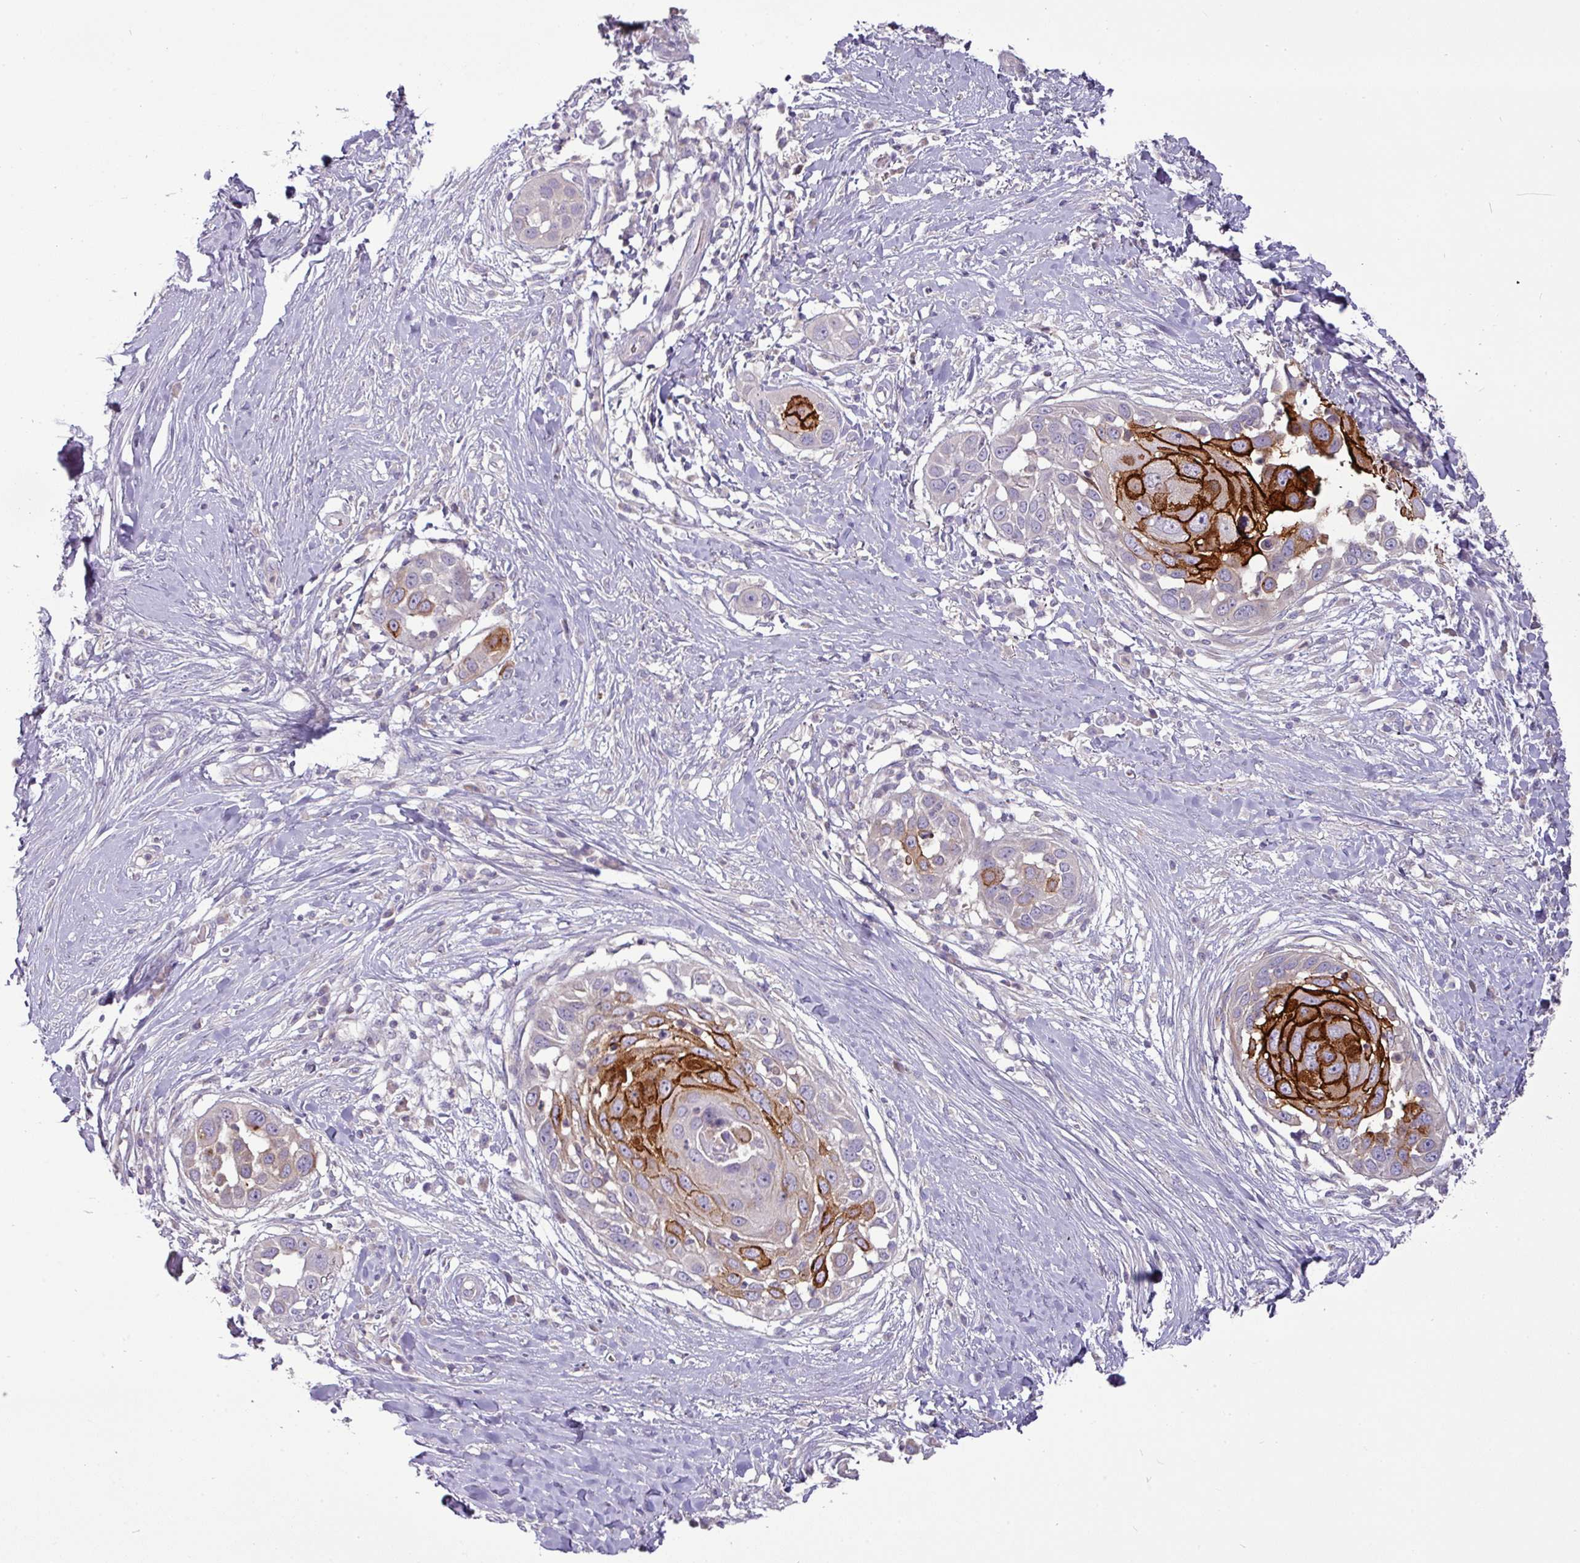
{"staining": {"intensity": "strong", "quantity": "25%-75%", "location": "cytoplasmic/membranous"}, "tissue": "skin cancer", "cell_type": "Tumor cells", "image_type": "cancer", "snomed": [{"axis": "morphology", "description": "Squamous cell carcinoma, NOS"}, {"axis": "topography", "description": "Skin"}], "caption": "The histopathology image shows staining of skin squamous cell carcinoma, revealing strong cytoplasmic/membranous protein expression (brown color) within tumor cells.", "gene": "TRAPPC1", "patient": {"sex": "female", "age": 44}}